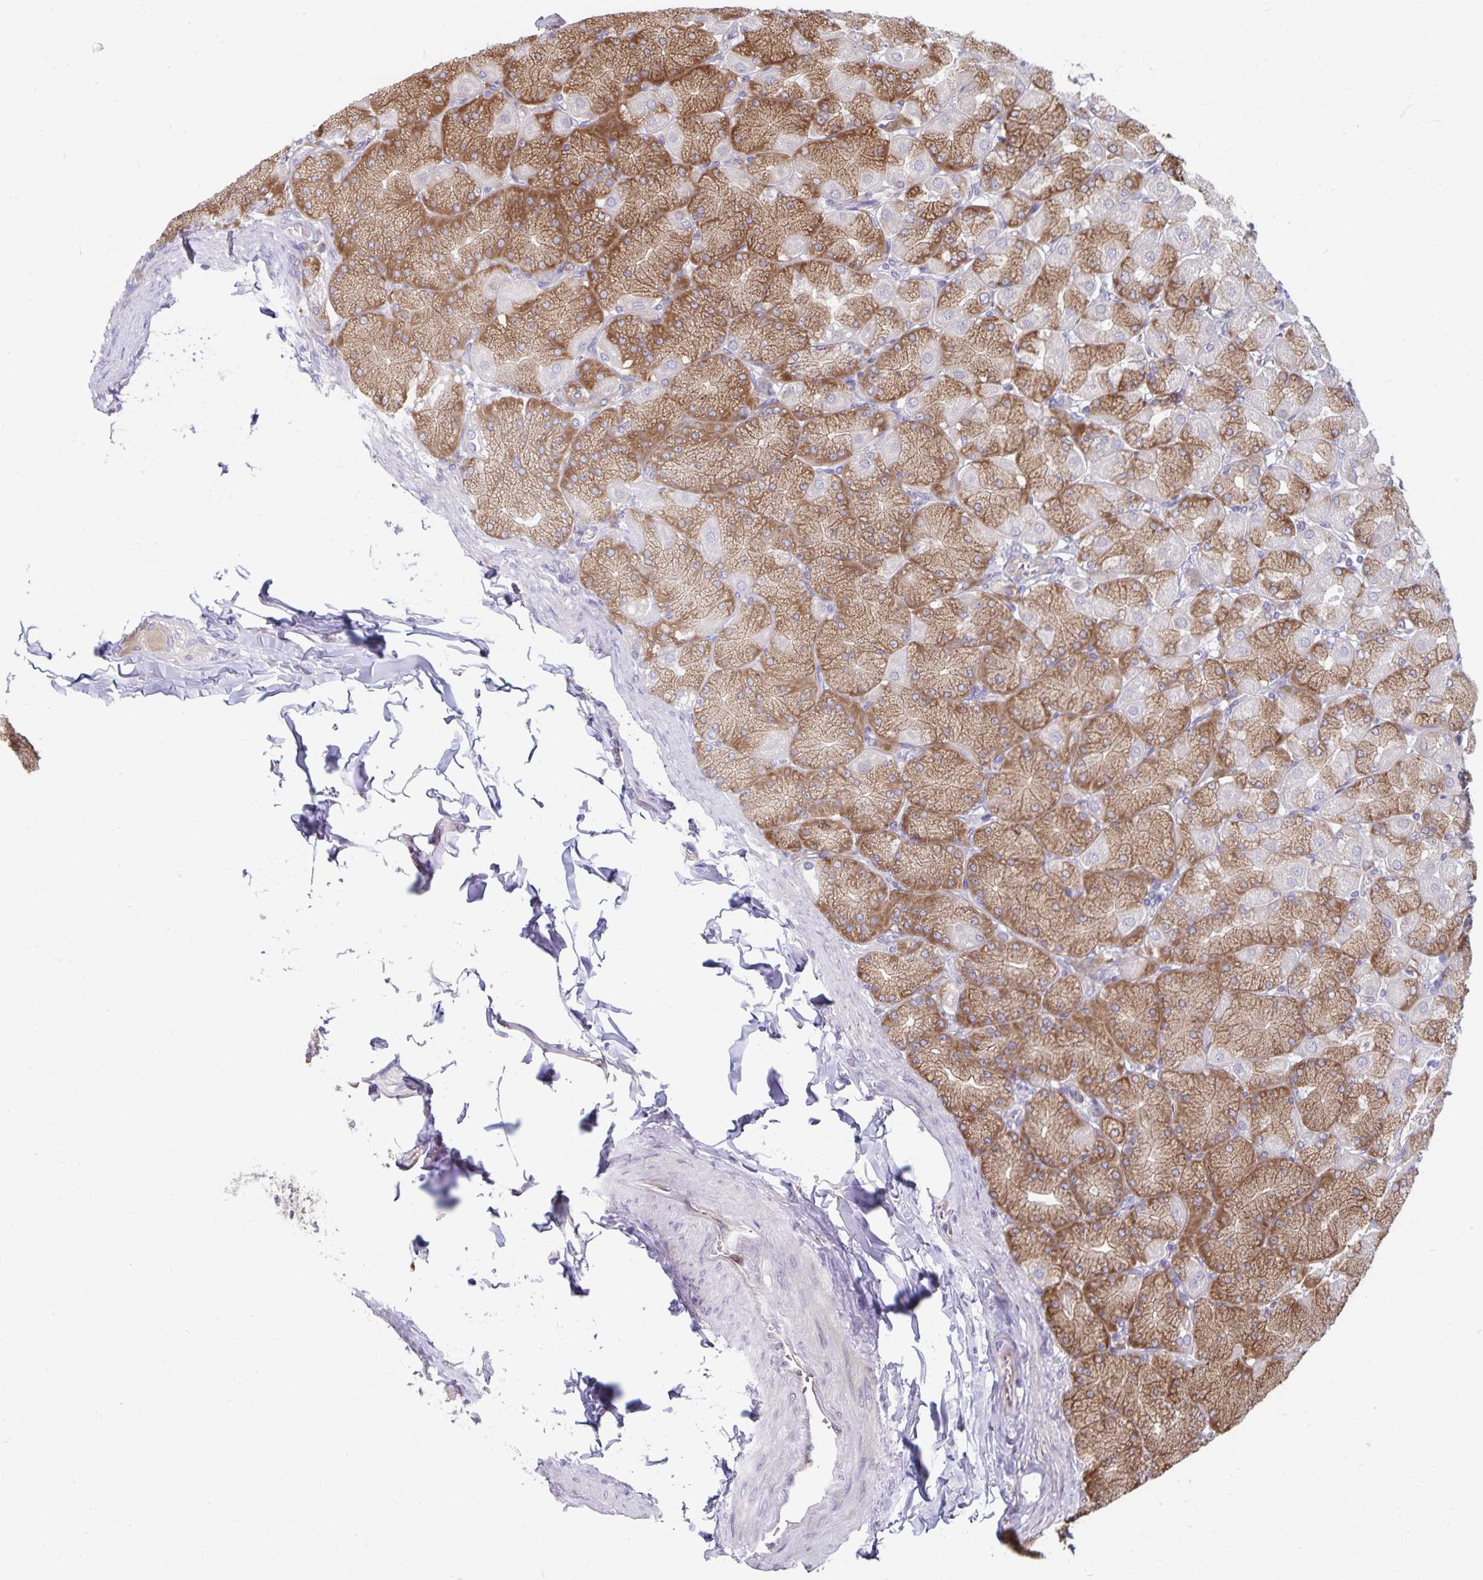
{"staining": {"intensity": "moderate", "quantity": "25%-75%", "location": "cytoplasmic/membranous"}, "tissue": "stomach", "cell_type": "Glandular cells", "image_type": "normal", "snomed": [{"axis": "morphology", "description": "Normal tissue, NOS"}, {"axis": "topography", "description": "Stomach, upper"}], "caption": "Immunohistochemical staining of normal human stomach displays moderate cytoplasmic/membranous protein positivity in about 25%-75% of glandular cells.", "gene": "SEC62", "patient": {"sex": "female", "age": 56}}